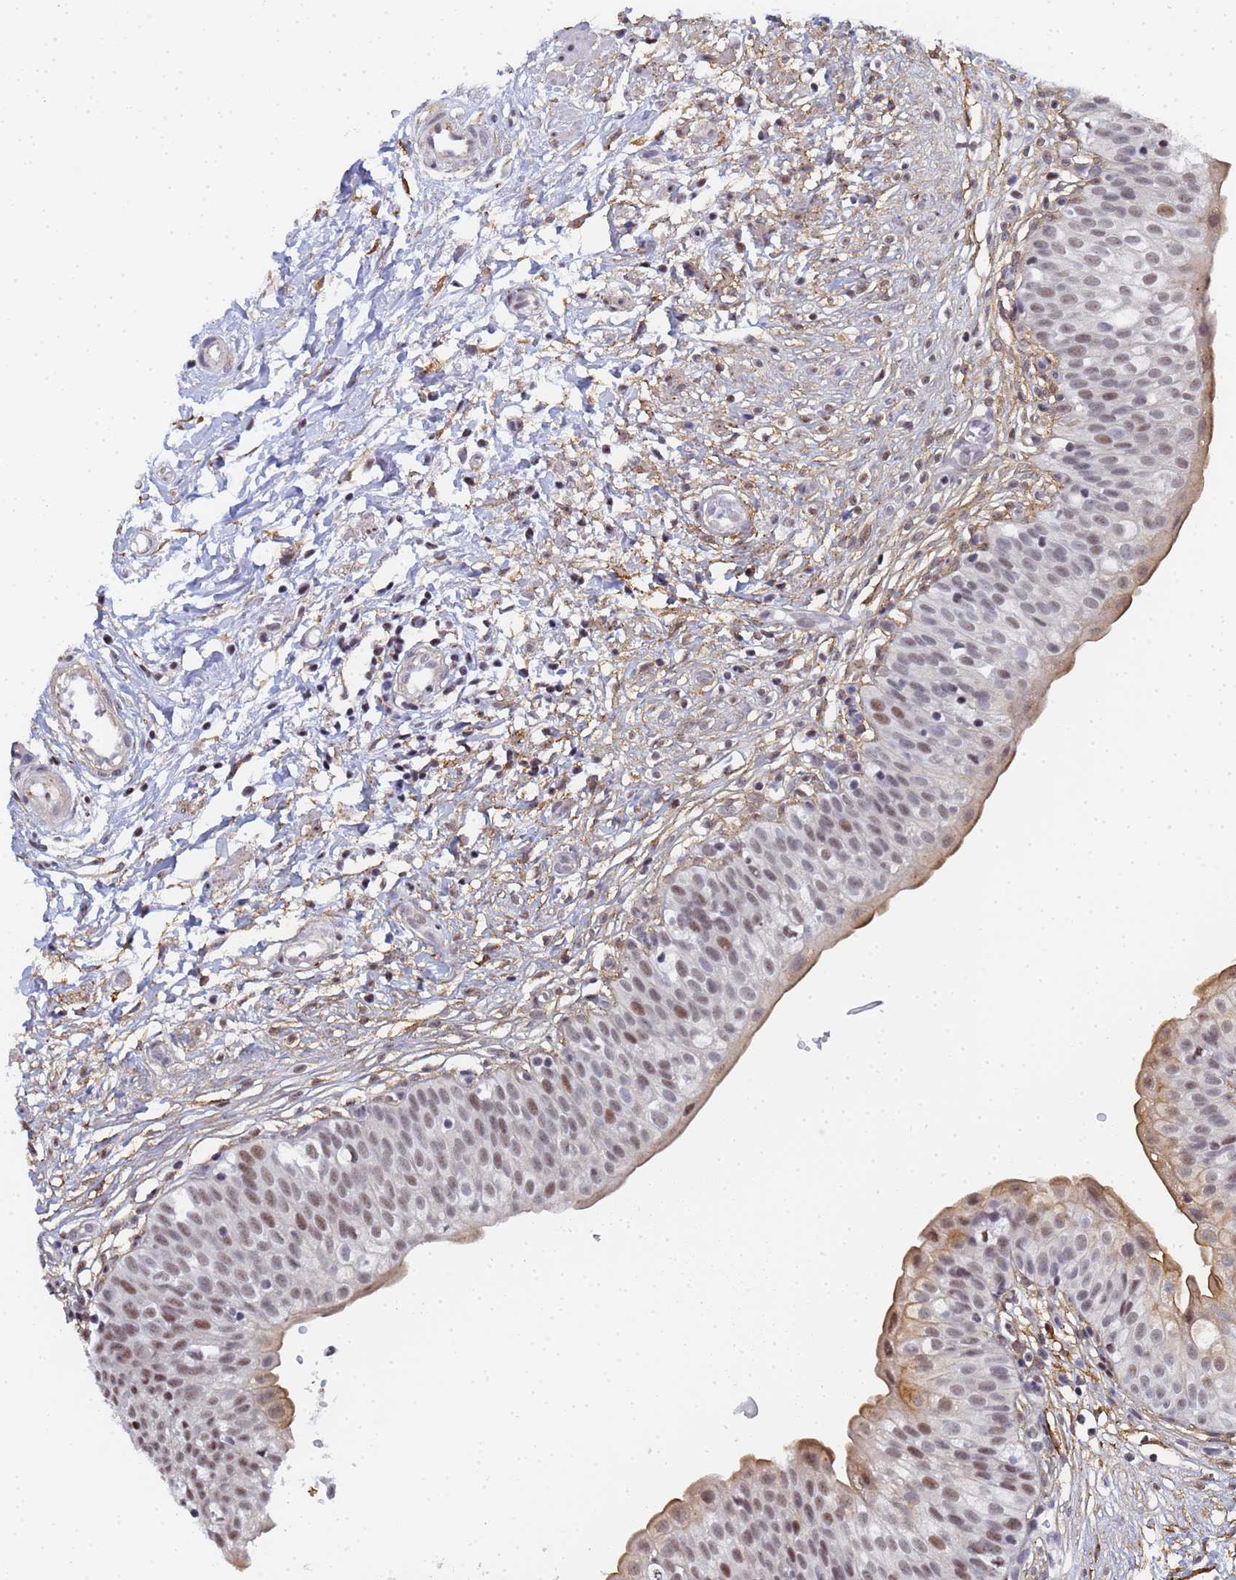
{"staining": {"intensity": "moderate", "quantity": "25%-75%", "location": "cytoplasmic/membranous,nuclear"}, "tissue": "urinary bladder", "cell_type": "Urothelial cells", "image_type": "normal", "snomed": [{"axis": "morphology", "description": "Normal tissue, NOS"}, {"axis": "topography", "description": "Urinary bladder"}], "caption": "Benign urinary bladder was stained to show a protein in brown. There is medium levels of moderate cytoplasmic/membranous,nuclear expression in about 25%-75% of urothelial cells. (DAB IHC, brown staining for protein, blue staining for nuclei).", "gene": "PRRT4", "patient": {"sex": "male", "age": 55}}